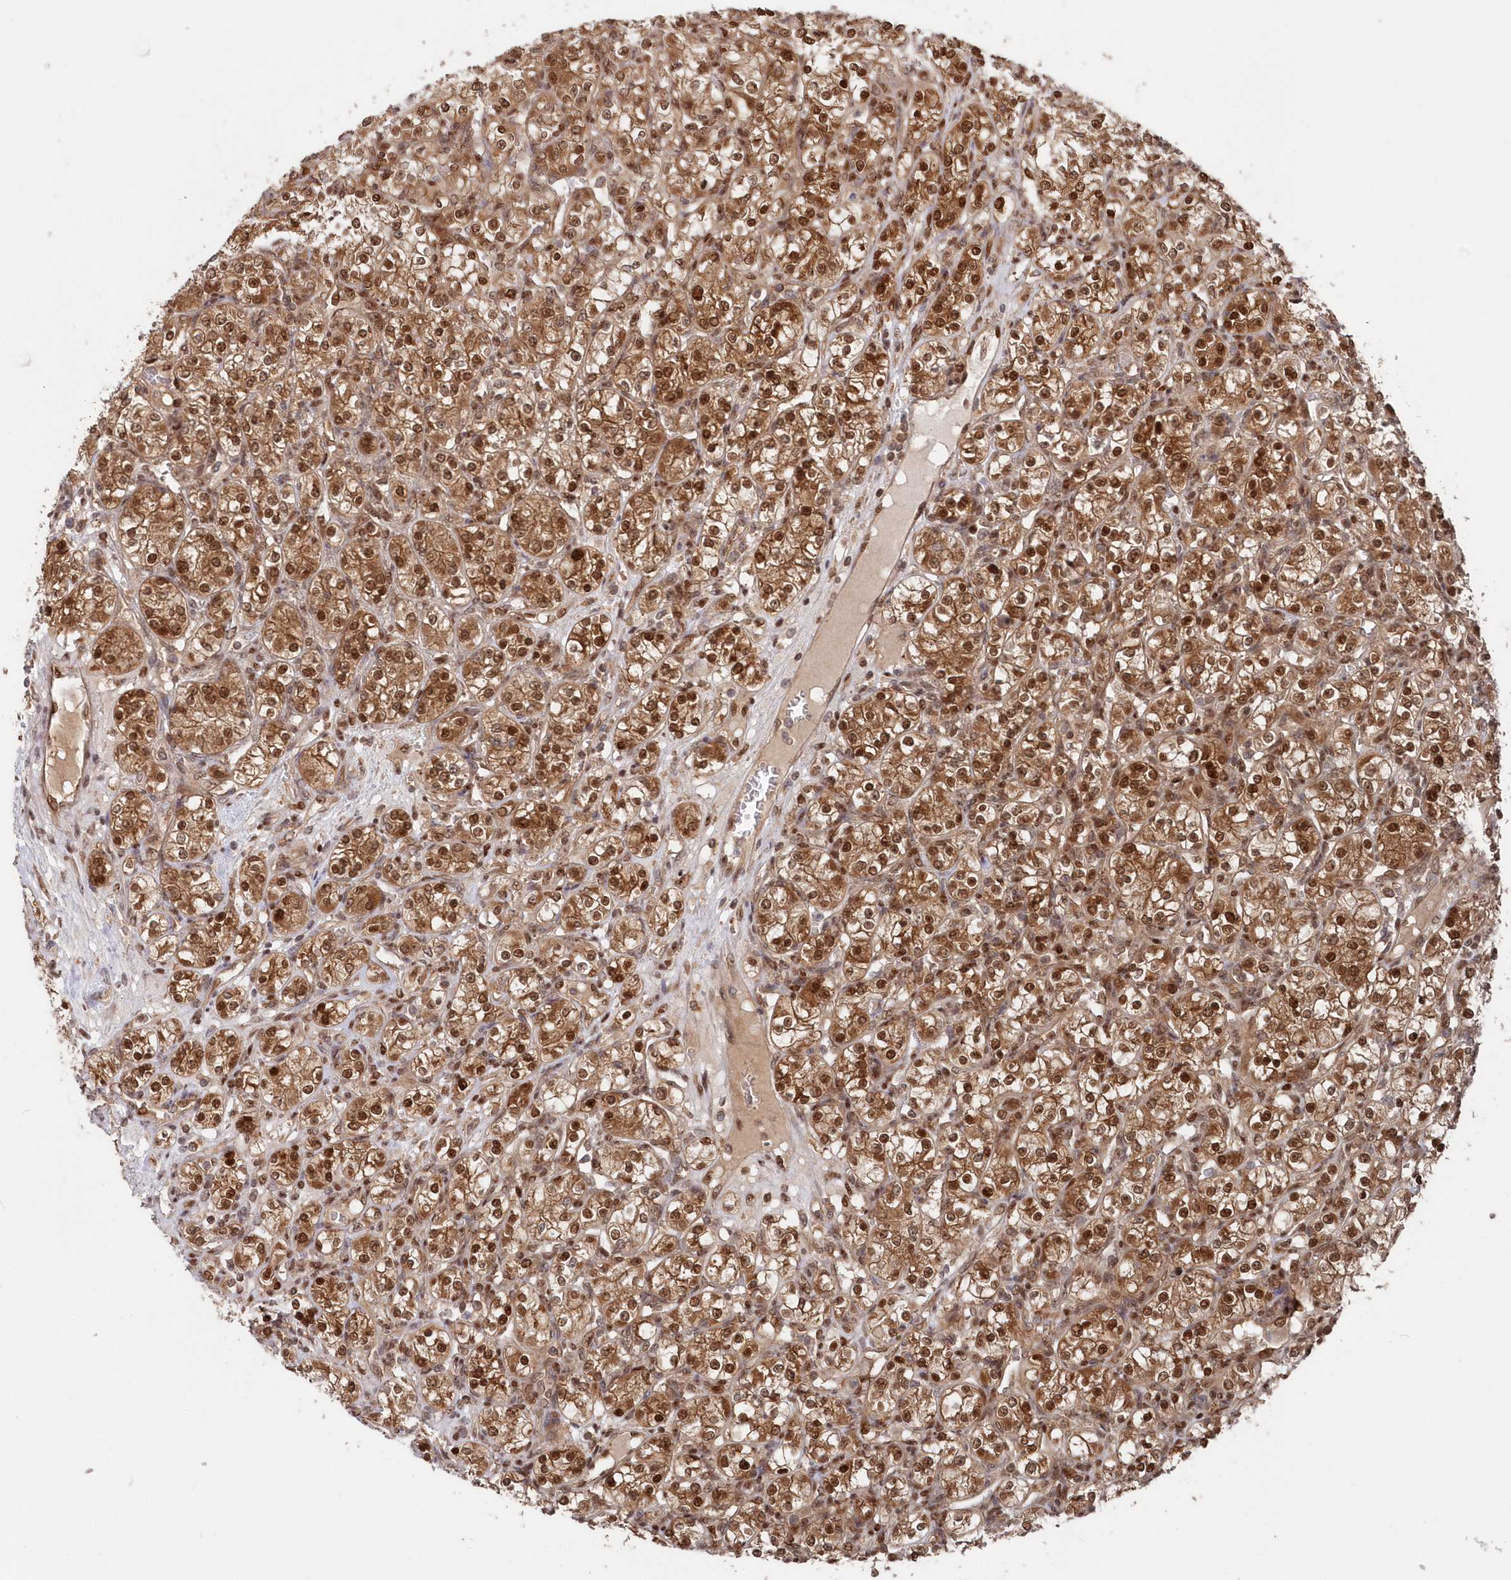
{"staining": {"intensity": "moderate", "quantity": ">75%", "location": "cytoplasmic/membranous,nuclear"}, "tissue": "renal cancer", "cell_type": "Tumor cells", "image_type": "cancer", "snomed": [{"axis": "morphology", "description": "Adenocarcinoma, NOS"}, {"axis": "topography", "description": "Kidney"}], "caption": "Immunohistochemistry (IHC) image of renal cancer stained for a protein (brown), which demonstrates medium levels of moderate cytoplasmic/membranous and nuclear expression in about >75% of tumor cells.", "gene": "ABHD14B", "patient": {"sex": "male", "age": 77}}